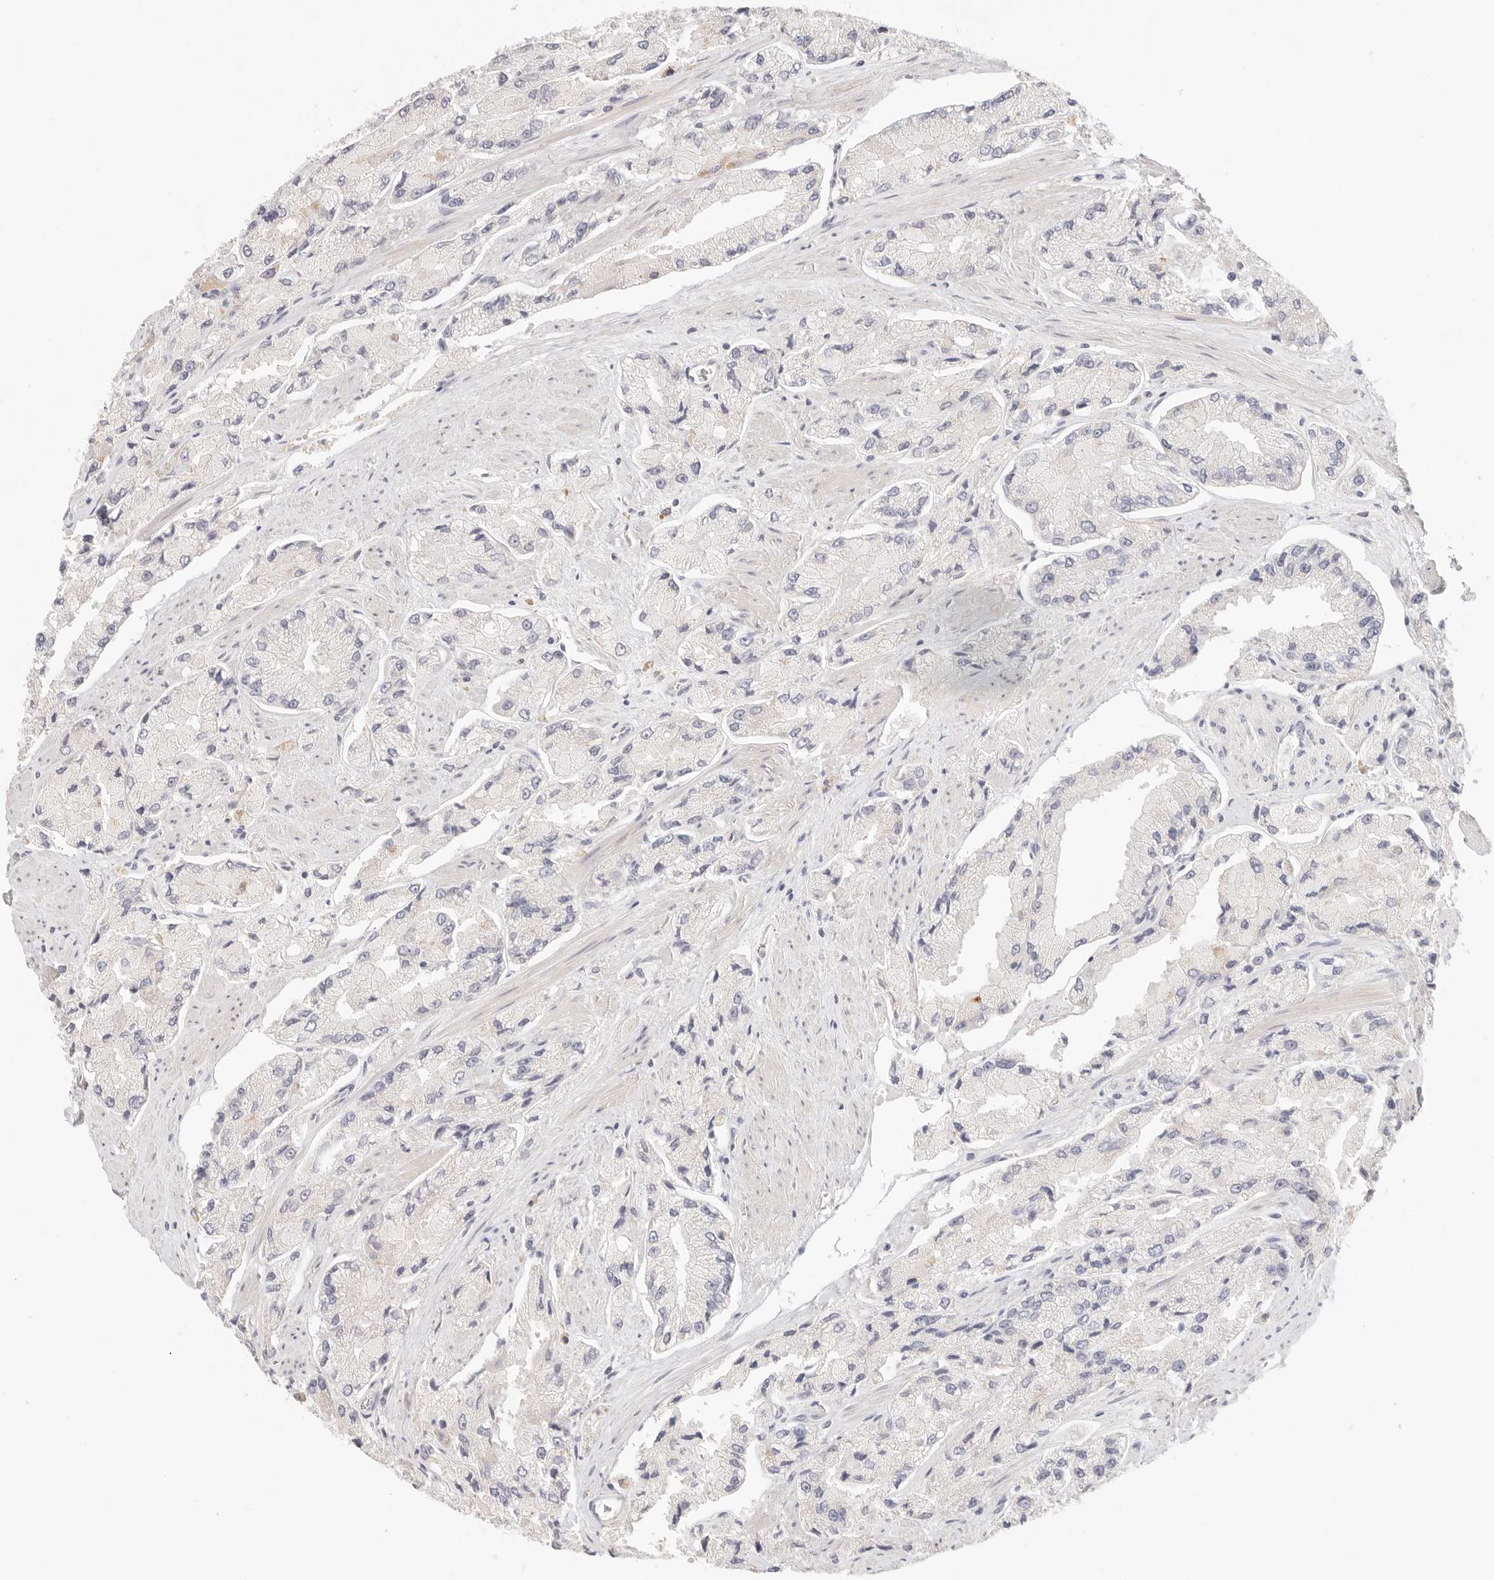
{"staining": {"intensity": "negative", "quantity": "none", "location": "none"}, "tissue": "prostate cancer", "cell_type": "Tumor cells", "image_type": "cancer", "snomed": [{"axis": "morphology", "description": "Adenocarcinoma, High grade"}, {"axis": "topography", "description": "Prostate"}], "caption": "Tumor cells are negative for protein expression in human prostate cancer.", "gene": "CEP120", "patient": {"sex": "male", "age": 58}}